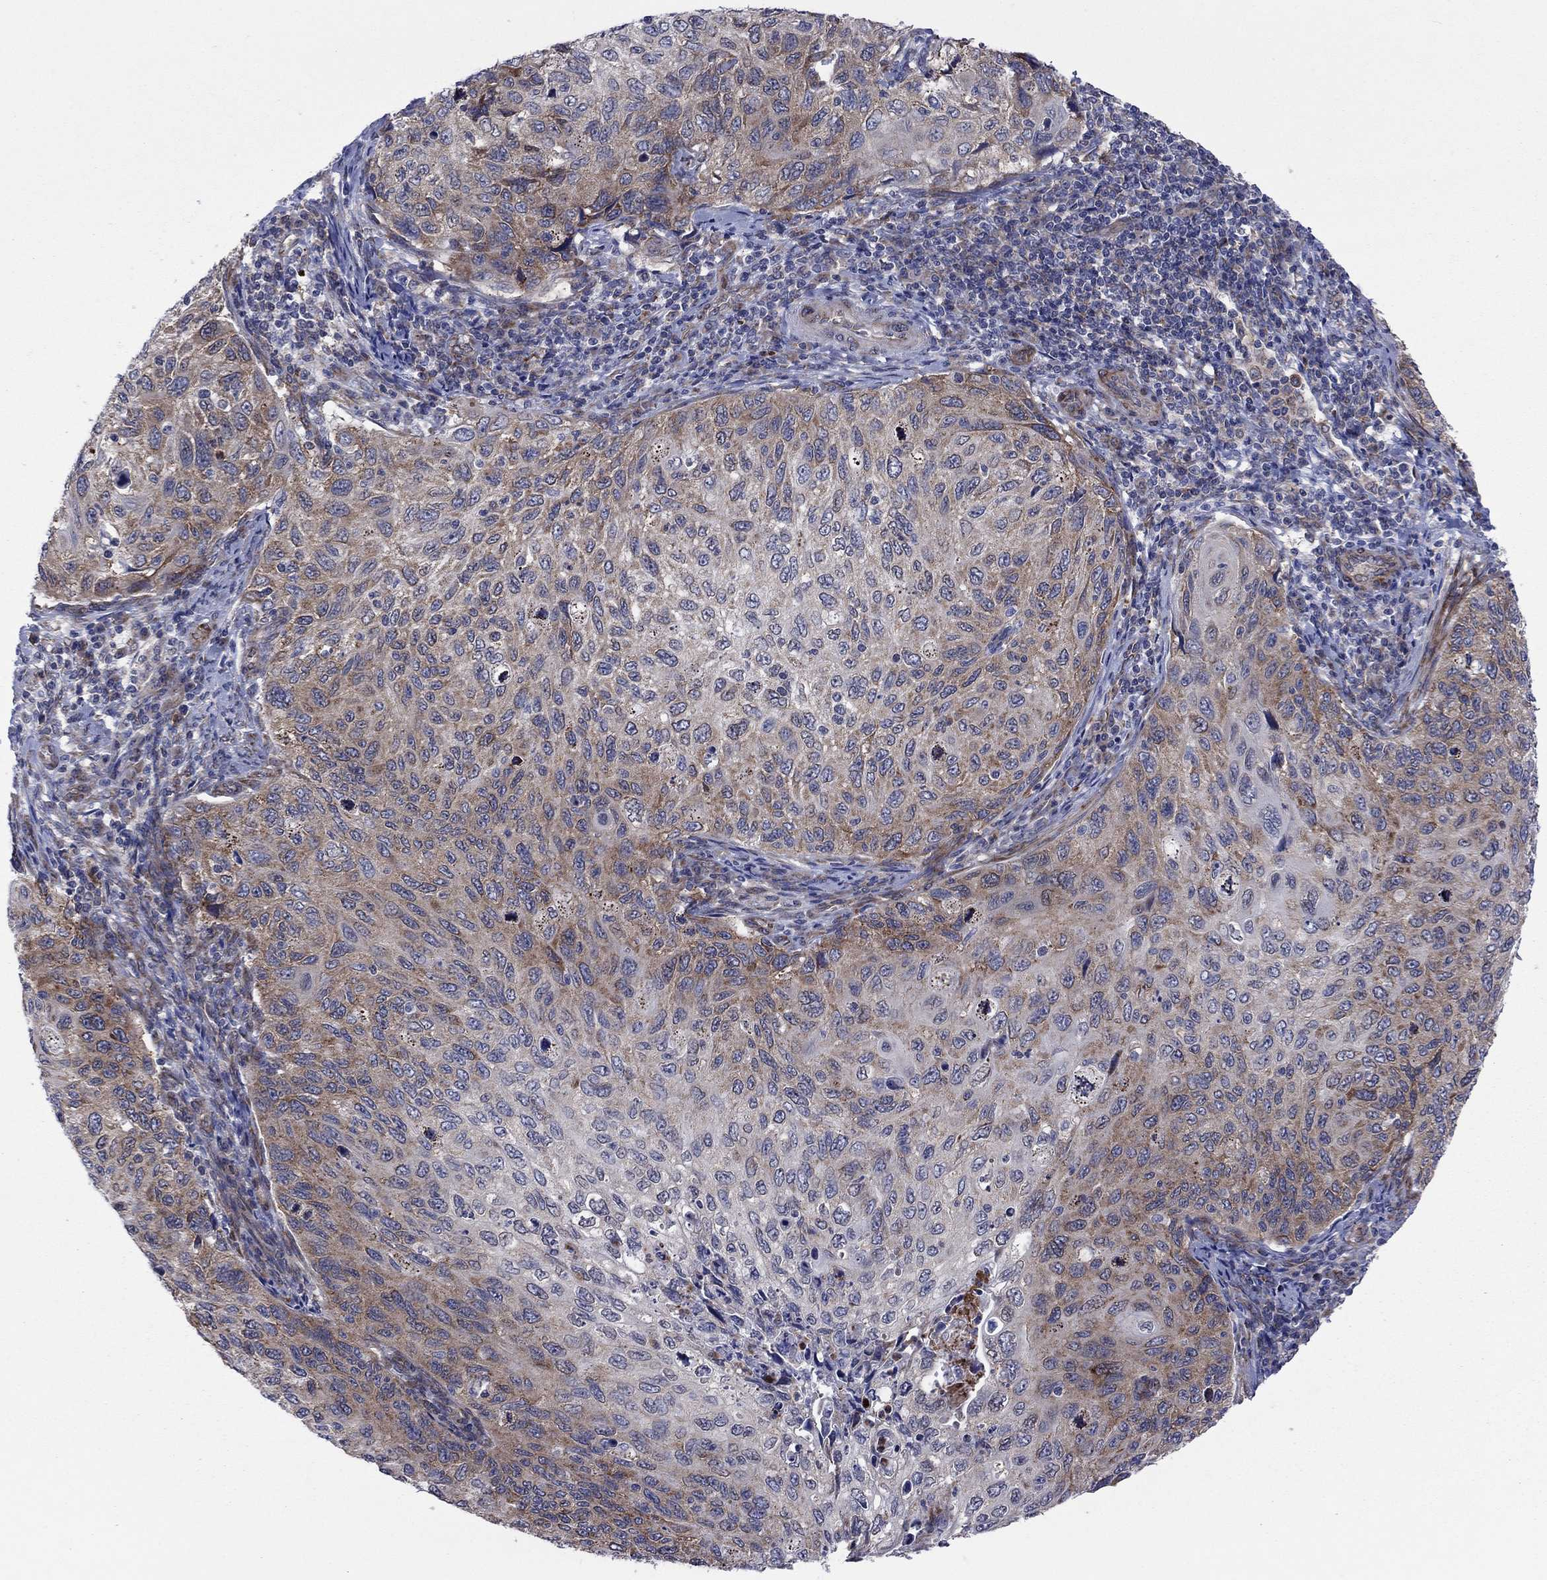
{"staining": {"intensity": "moderate", "quantity": "25%-75%", "location": "cytoplasmic/membranous"}, "tissue": "cervical cancer", "cell_type": "Tumor cells", "image_type": "cancer", "snomed": [{"axis": "morphology", "description": "Squamous cell carcinoma, NOS"}, {"axis": "topography", "description": "Cervix"}], "caption": "This histopathology image shows IHC staining of human cervical cancer, with medium moderate cytoplasmic/membranous positivity in approximately 25%-75% of tumor cells.", "gene": "GPR155", "patient": {"sex": "female", "age": 70}}